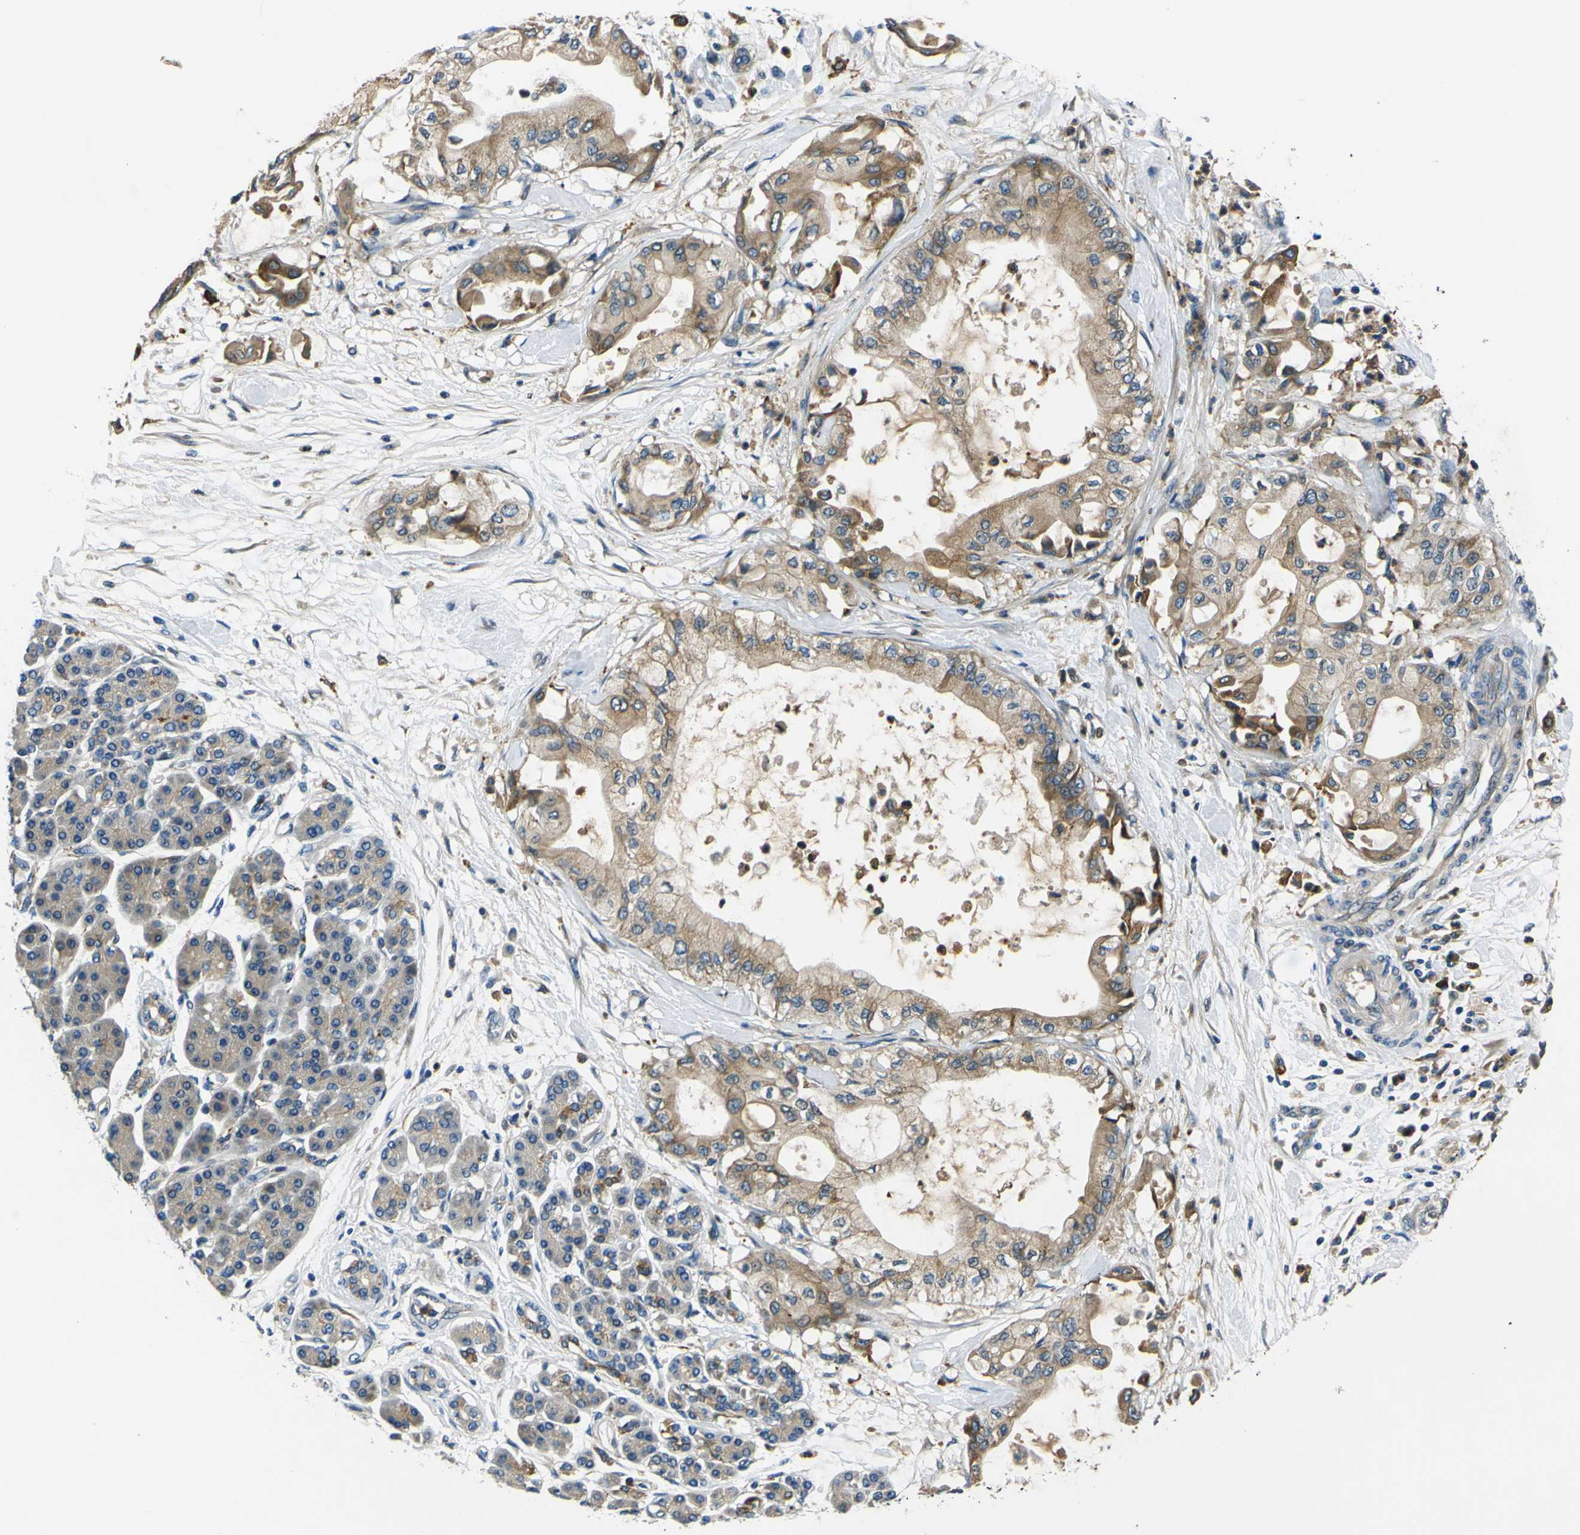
{"staining": {"intensity": "moderate", "quantity": ">75%", "location": "cytoplasmic/membranous"}, "tissue": "pancreatic cancer", "cell_type": "Tumor cells", "image_type": "cancer", "snomed": [{"axis": "morphology", "description": "Adenocarcinoma, NOS"}, {"axis": "morphology", "description": "Adenocarcinoma, metastatic, NOS"}, {"axis": "topography", "description": "Lymph node"}, {"axis": "topography", "description": "Pancreas"}, {"axis": "topography", "description": "Duodenum"}], "caption": "Pancreatic cancer was stained to show a protein in brown. There is medium levels of moderate cytoplasmic/membranous positivity in approximately >75% of tumor cells. The staining was performed using DAB (3,3'-diaminobenzidine) to visualize the protein expression in brown, while the nuclei were stained in blue with hematoxylin (Magnification: 20x).", "gene": "RAB1B", "patient": {"sex": "female", "age": 64}}